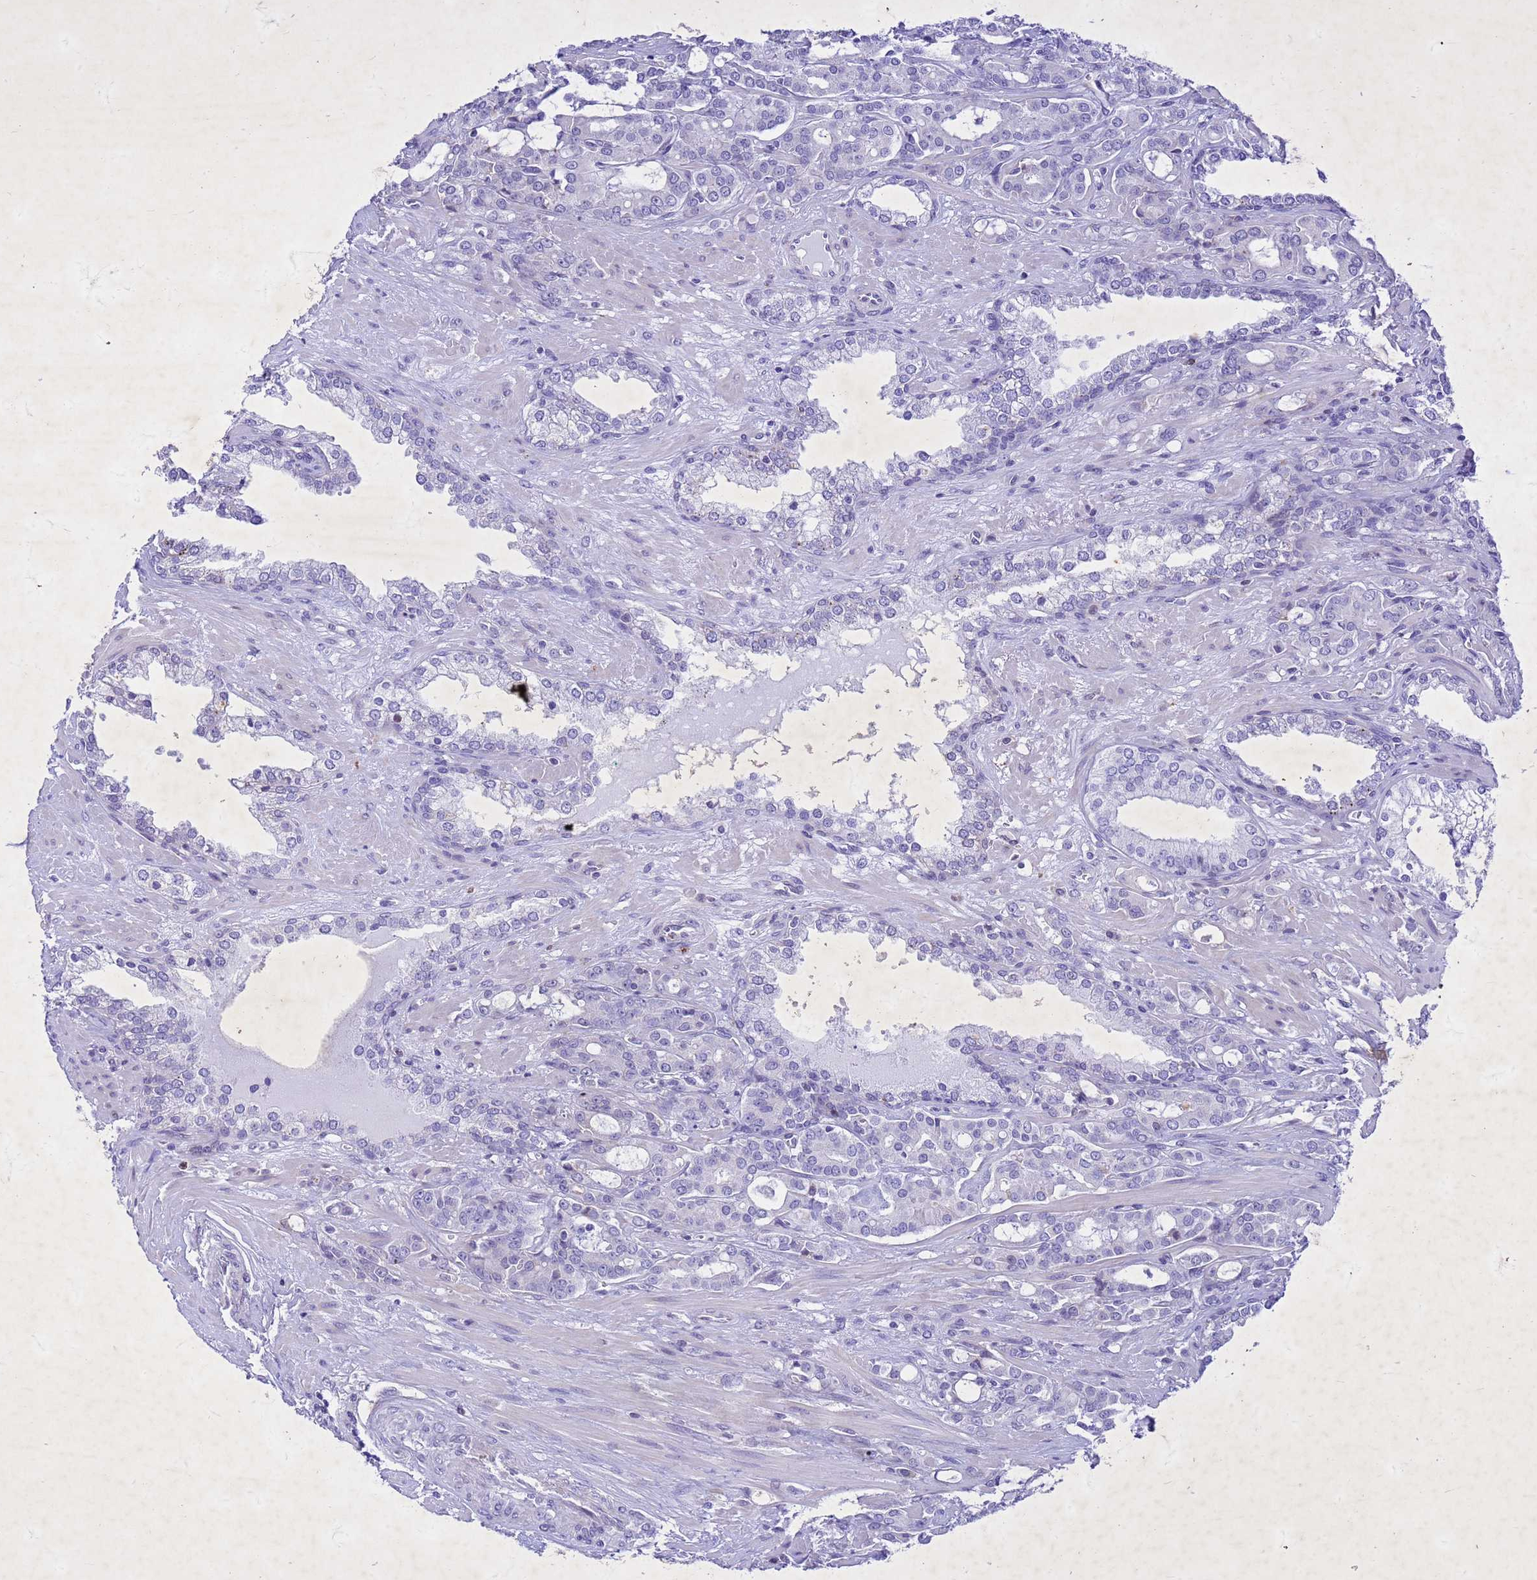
{"staining": {"intensity": "negative", "quantity": "none", "location": "none"}, "tissue": "prostate cancer", "cell_type": "Tumor cells", "image_type": "cancer", "snomed": [{"axis": "morphology", "description": "Adenocarcinoma, High grade"}, {"axis": "topography", "description": "Prostate"}], "caption": "Tumor cells are negative for protein expression in human prostate adenocarcinoma (high-grade).", "gene": "COPS9", "patient": {"sex": "male", "age": 72}}